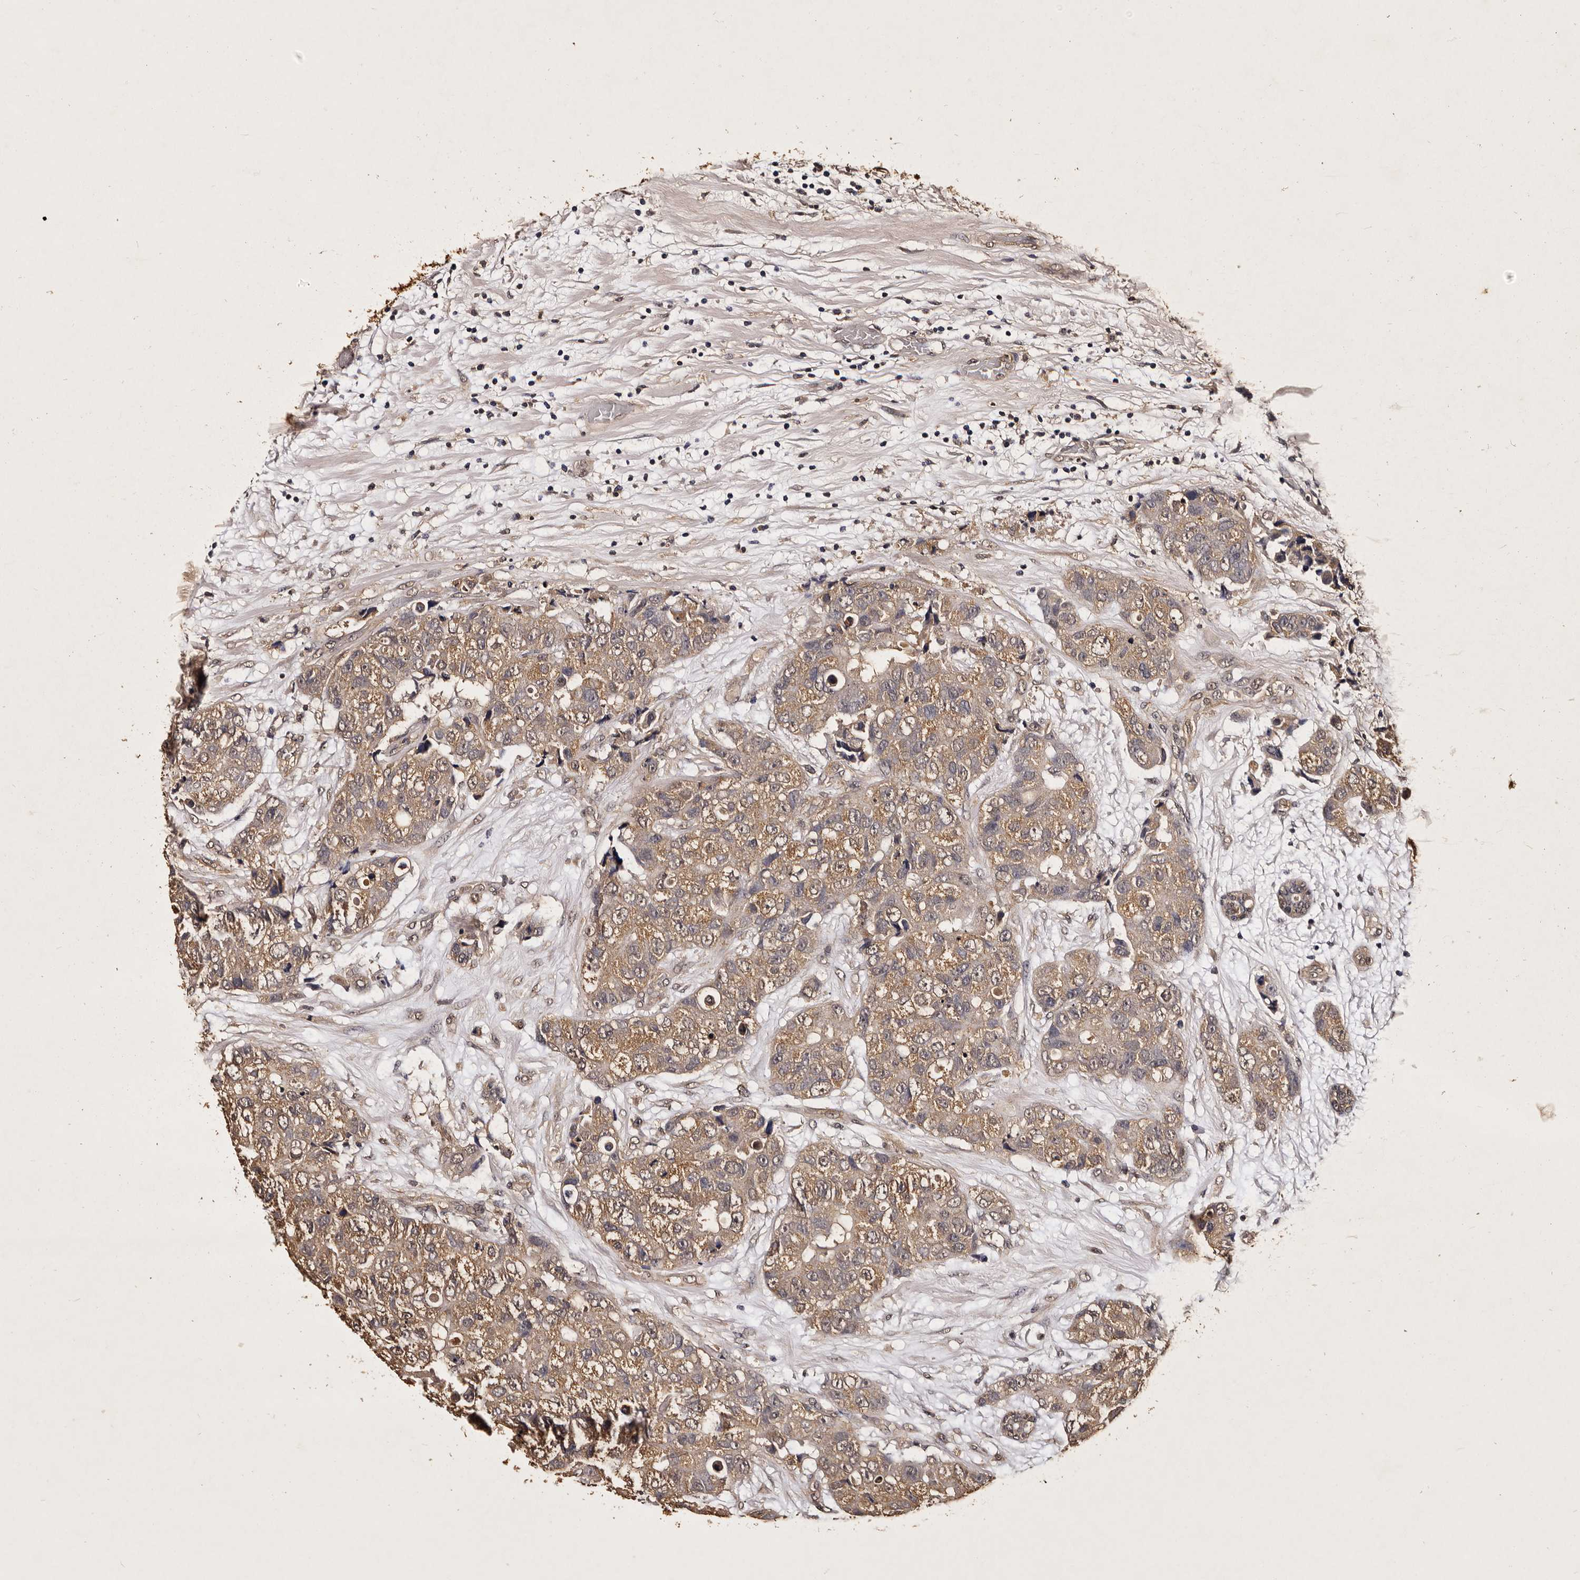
{"staining": {"intensity": "weak", "quantity": ">75%", "location": "cytoplasmic/membranous"}, "tissue": "breast cancer", "cell_type": "Tumor cells", "image_type": "cancer", "snomed": [{"axis": "morphology", "description": "Duct carcinoma"}, {"axis": "topography", "description": "Breast"}], "caption": "IHC histopathology image of neoplastic tissue: breast cancer (invasive ductal carcinoma) stained using immunohistochemistry reveals low levels of weak protein expression localized specifically in the cytoplasmic/membranous of tumor cells, appearing as a cytoplasmic/membranous brown color.", "gene": "PARS2", "patient": {"sex": "female", "age": 62}}